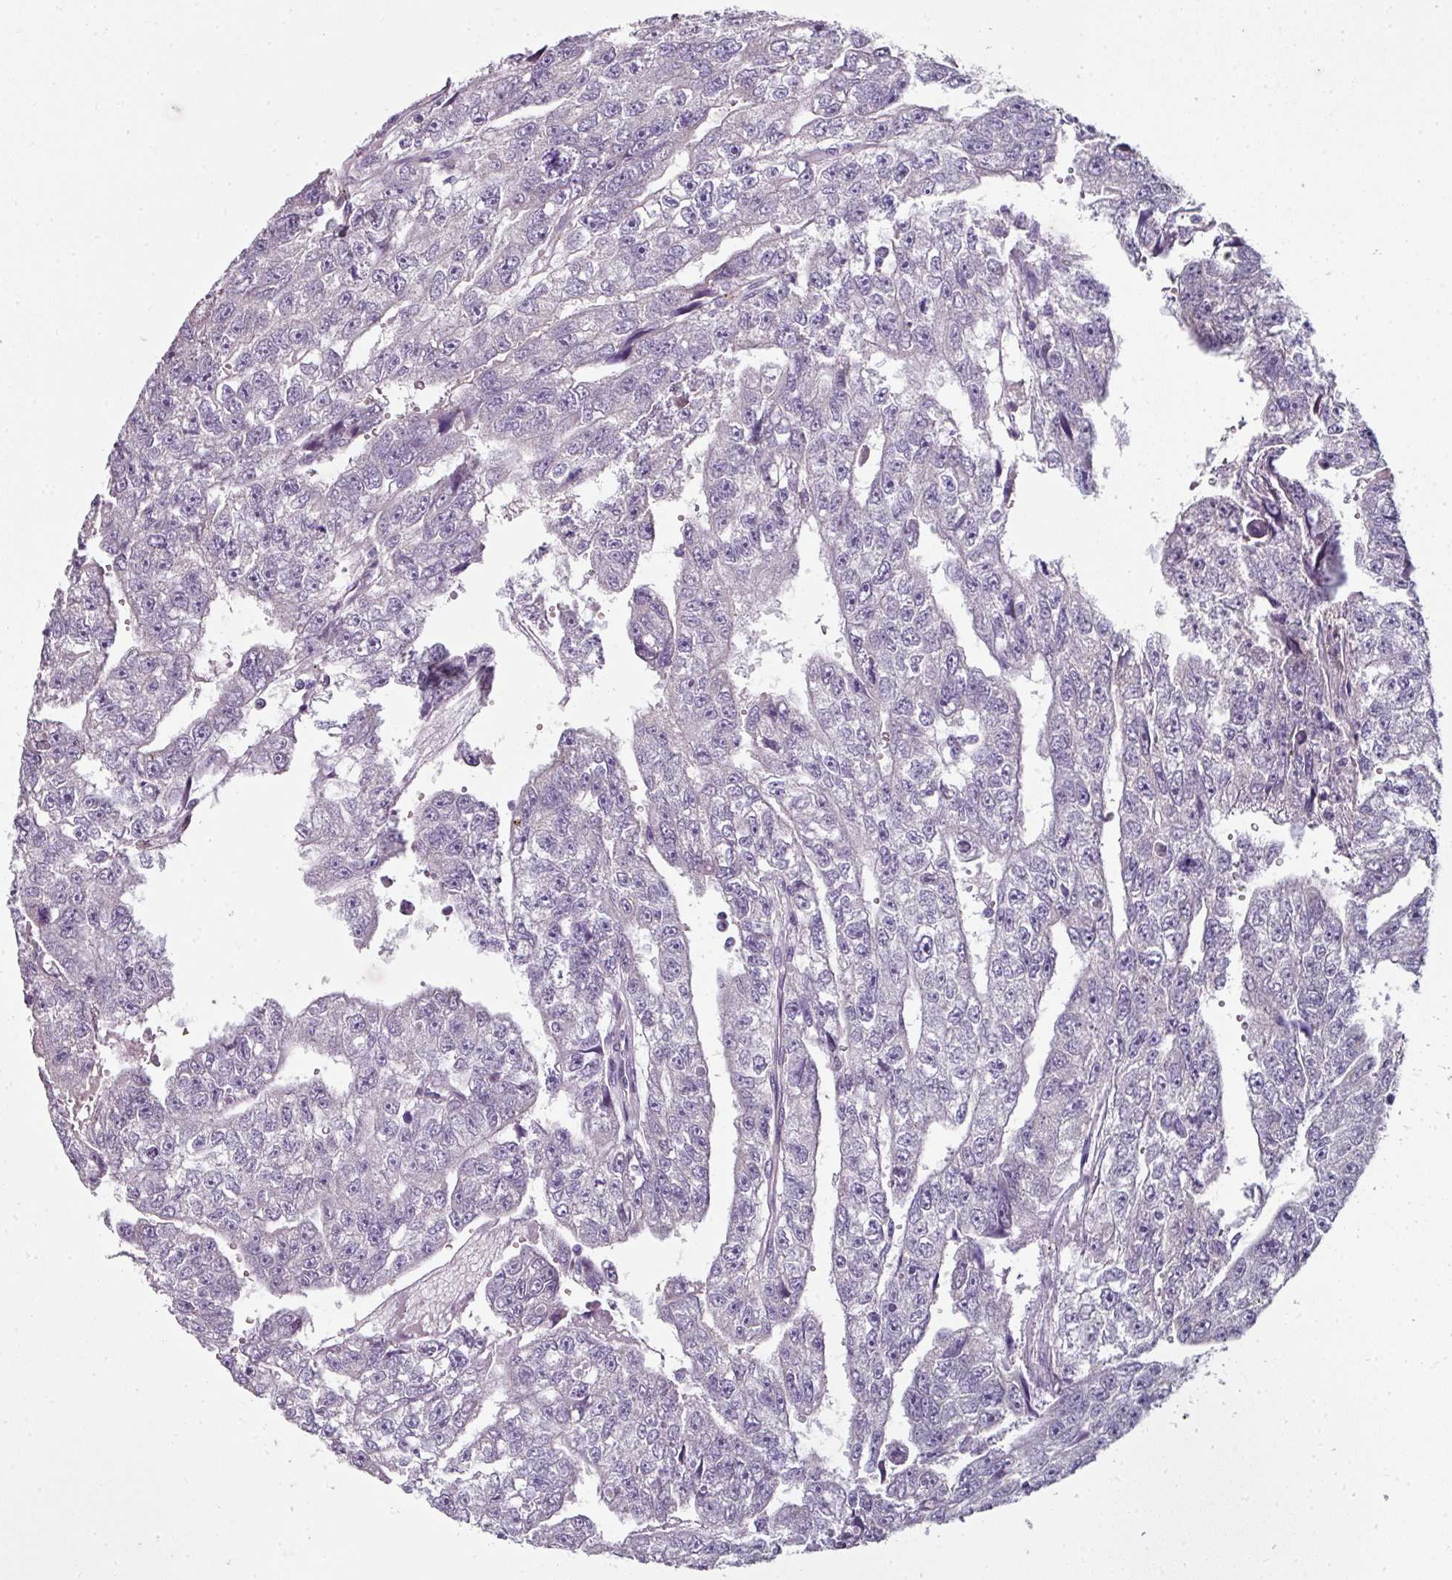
{"staining": {"intensity": "negative", "quantity": "none", "location": "none"}, "tissue": "testis cancer", "cell_type": "Tumor cells", "image_type": "cancer", "snomed": [{"axis": "morphology", "description": "Carcinoma, Embryonal, NOS"}, {"axis": "topography", "description": "Testis"}], "caption": "This micrograph is of testis embryonal carcinoma stained with IHC to label a protein in brown with the nuclei are counter-stained blue. There is no staining in tumor cells. (DAB immunohistochemistry, high magnification).", "gene": "FHAD1", "patient": {"sex": "male", "age": 20}}